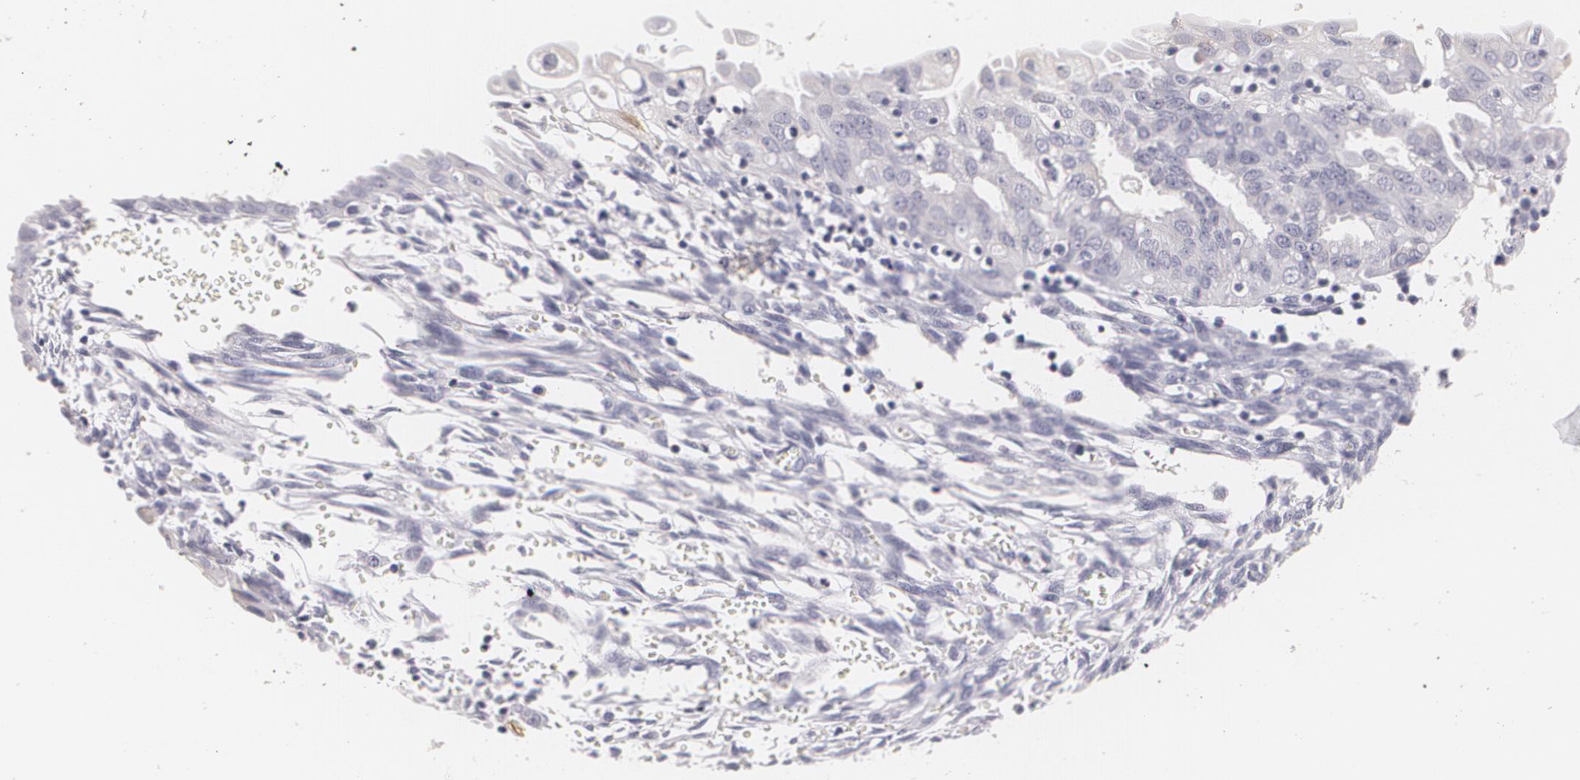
{"staining": {"intensity": "negative", "quantity": "none", "location": "none"}, "tissue": "endometrial cancer", "cell_type": "Tumor cells", "image_type": "cancer", "snomed": [{"axis": "morphology", "description": "Adenocarcinoma, NOS"}, {"axis": "topography", "description": "Endometrium"}], "caption": "The micrograph demonstrates no staining of tumor cells in endometrial cancer (adenocarcinoma). (Stains: DAB (3,3'-diaminobenzidine) IHC with hematoxylin counter stain, Microscopy: brightfield microscopy at high magnification).", "gene": "NGFR", "patient": {"sex": "female", "age": 51}}